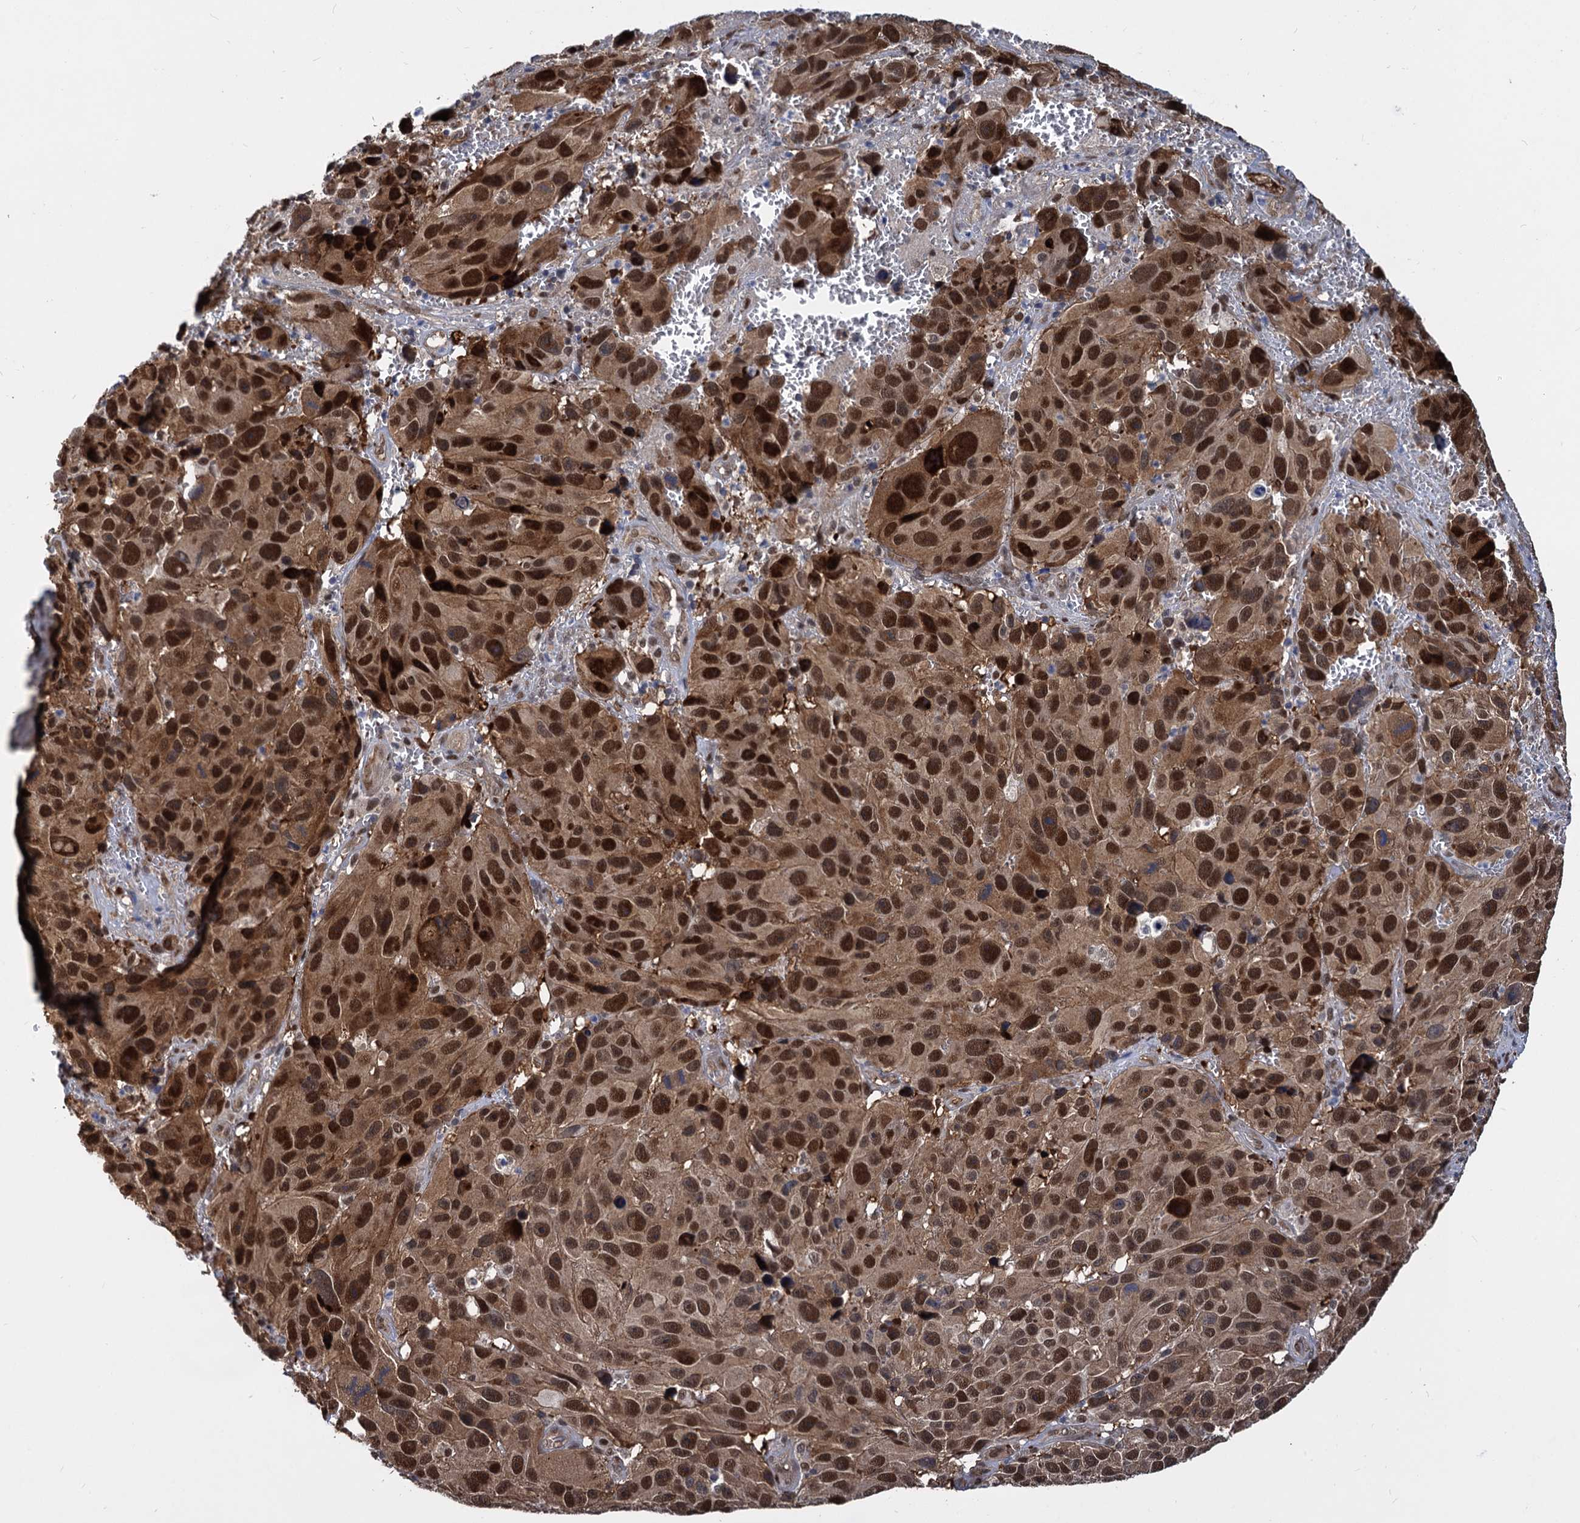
{"staining": {"intensity": "strong", "quantity": ">75%", "location": "nuclear"}, "tissue": "melanoma", "cell_type": "Tumor cells", "image_type": "cancer", "snomed": [{"axis": "morphology", "description": "Malignant melanoma, NOS"}, {"axis": "topography", "description": "Skin"}], "caption": "Human melanoma stained with a protein marker shows strong staining in tumor cells.", "gene": "PSMD4", "patient": {"sex": "male", "age": 84}}